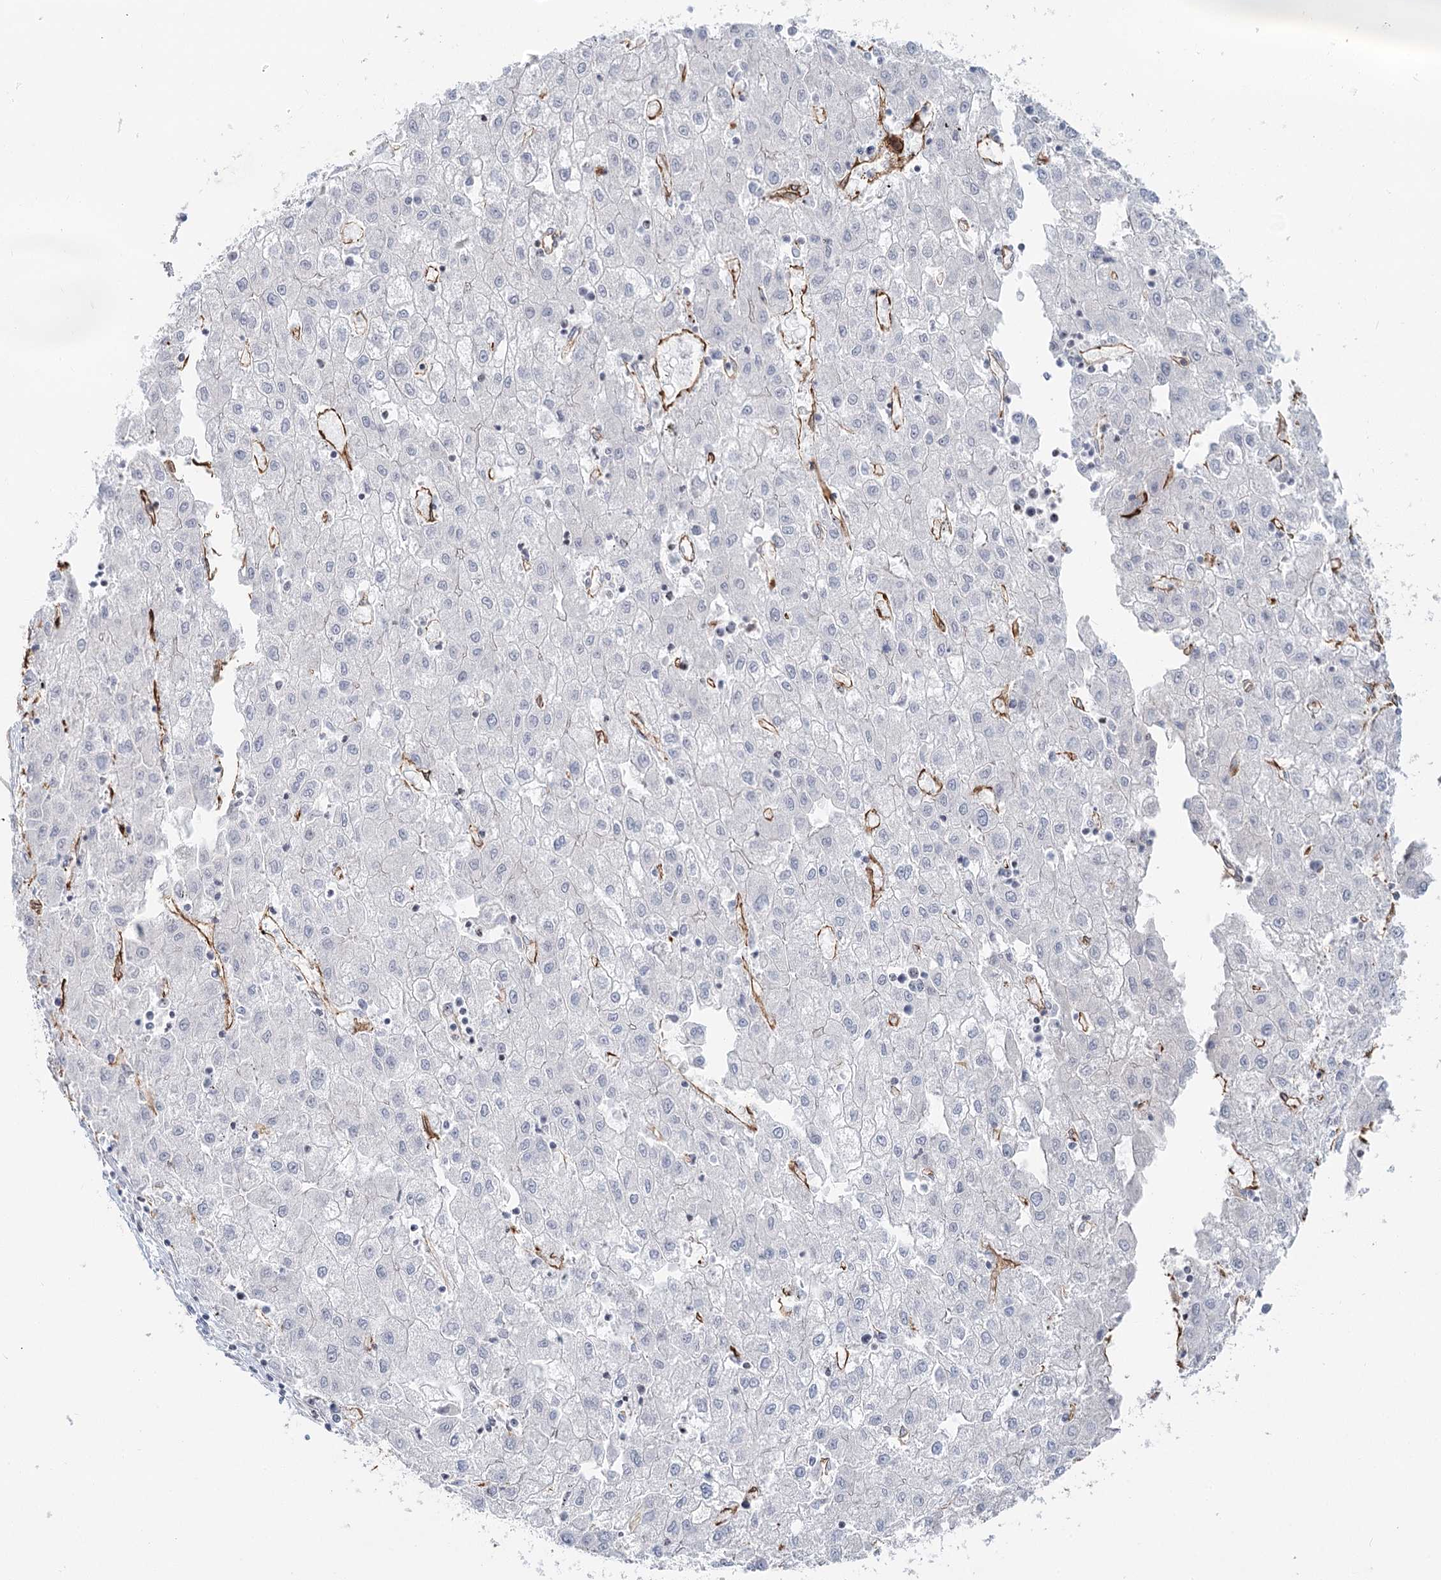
{"staining": {"intensity": "weak", "quantity": "<25%", "location": "cytoplasmic/membranous"}, "tissue": "liver cancer", "cell_type": "Tumor cells", "image_type": "cancer", "snomed": [{"axis": "morphology", "description": "Carcinoma, Hepatocellular, NOS"}, {"axis": "topography", "description": "Liver"}], "caption": "Protein analysis of liver cancer (hepatocellular carcinoma) displays no significant expression in tumor cells.", "gene": "ZFYVE28", "patient": {"sex": "male", "age": 72}}